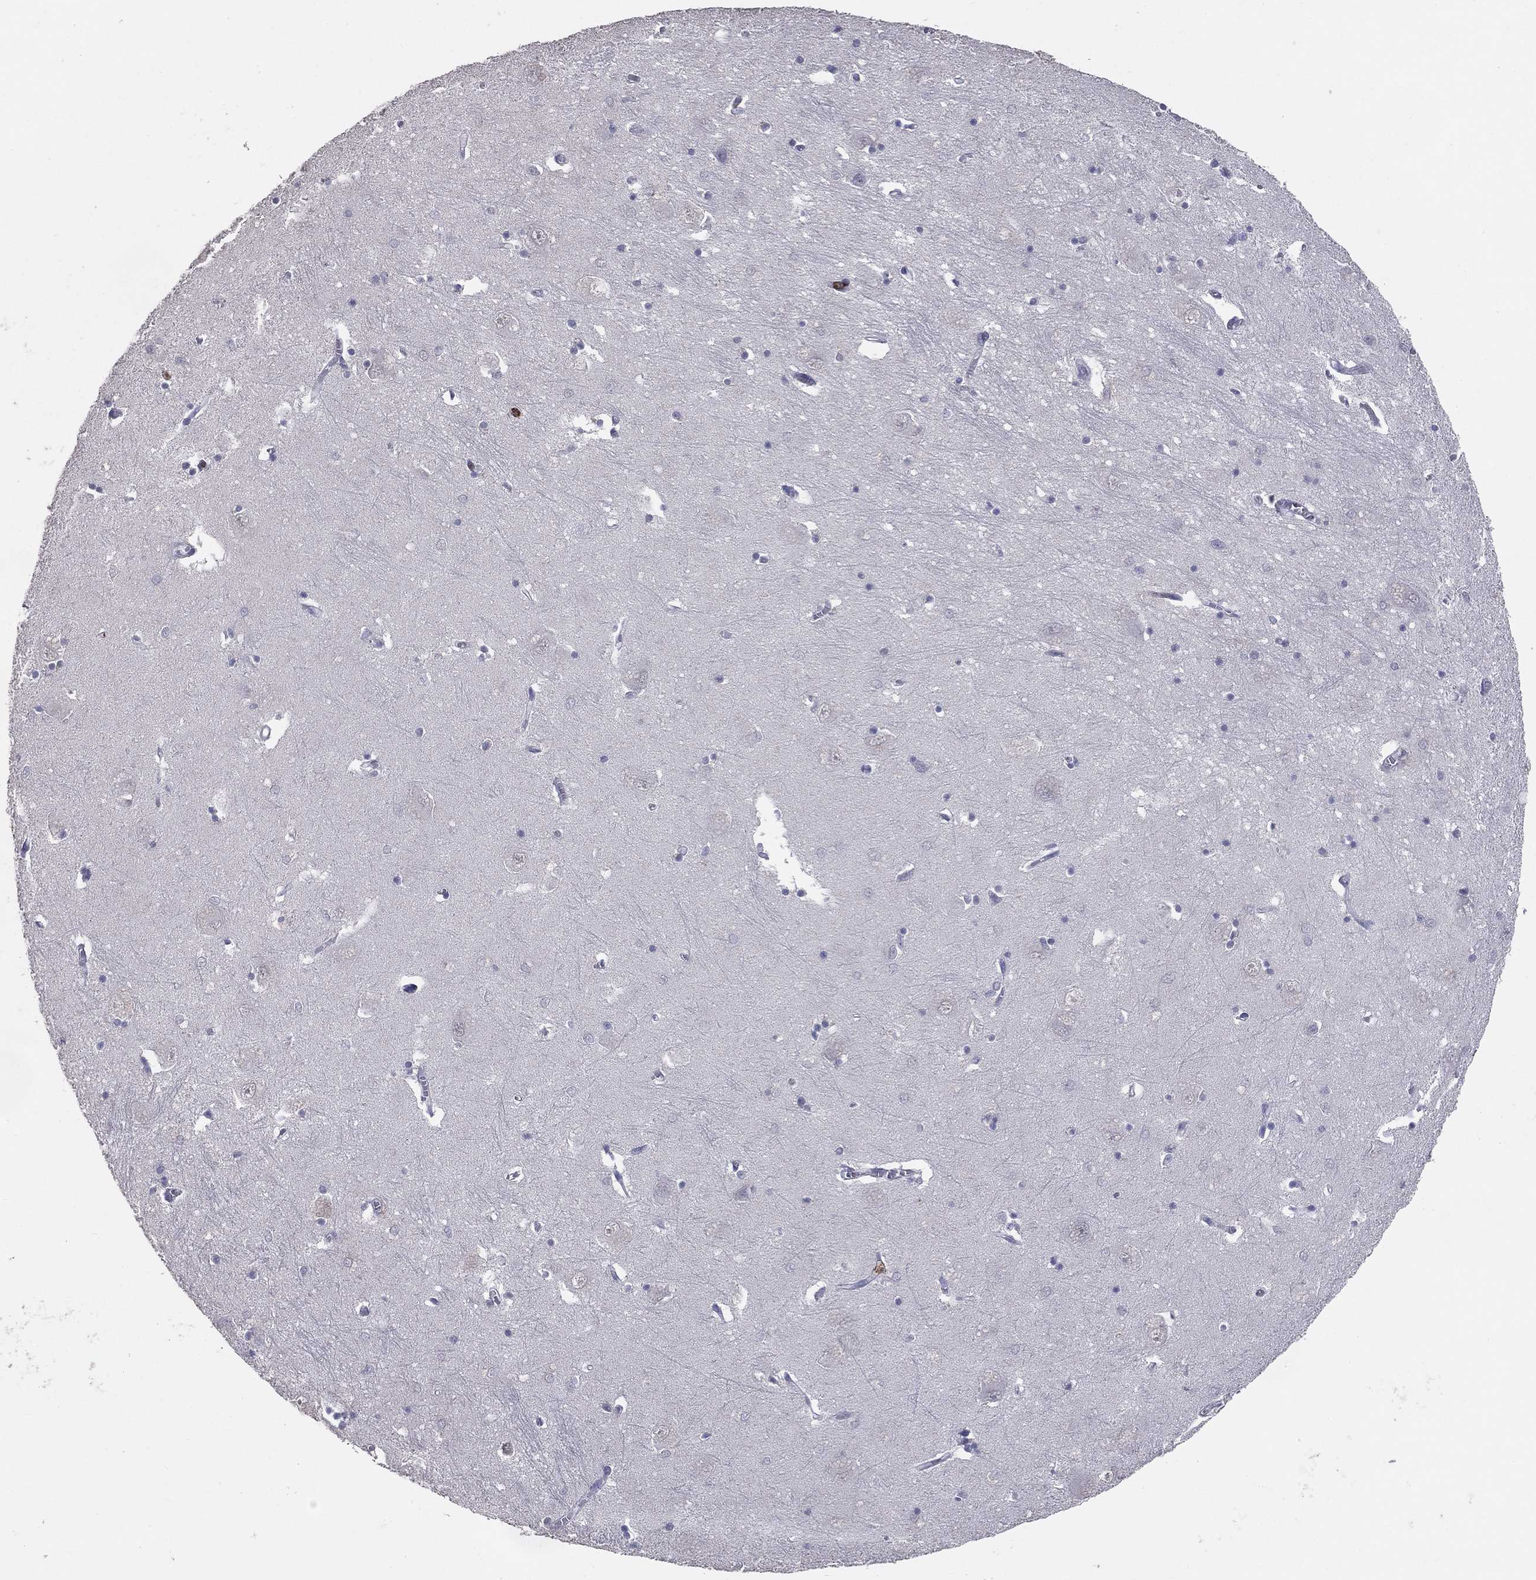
{"staining": {"intensity": "negative", "quantity": "none", "location": "none"}, "tissue": "caudate", "cell_type": "Glial cells", "image_type": "normal", "snomed": [{"axis": "morphology", "description": "Normal tissue, NOS"}, {"axis": "topography", "description": "Lateral ventricle wall"}], "caption": "A photomicrograph of caudate stained for a protein shows no brown staining in glial cells. (DAB immunohistochemistry (IHC) with hematoxylin counter stain).", "gene": "PSTPIP1", "patient": {"sex": "male", "age": 54}}